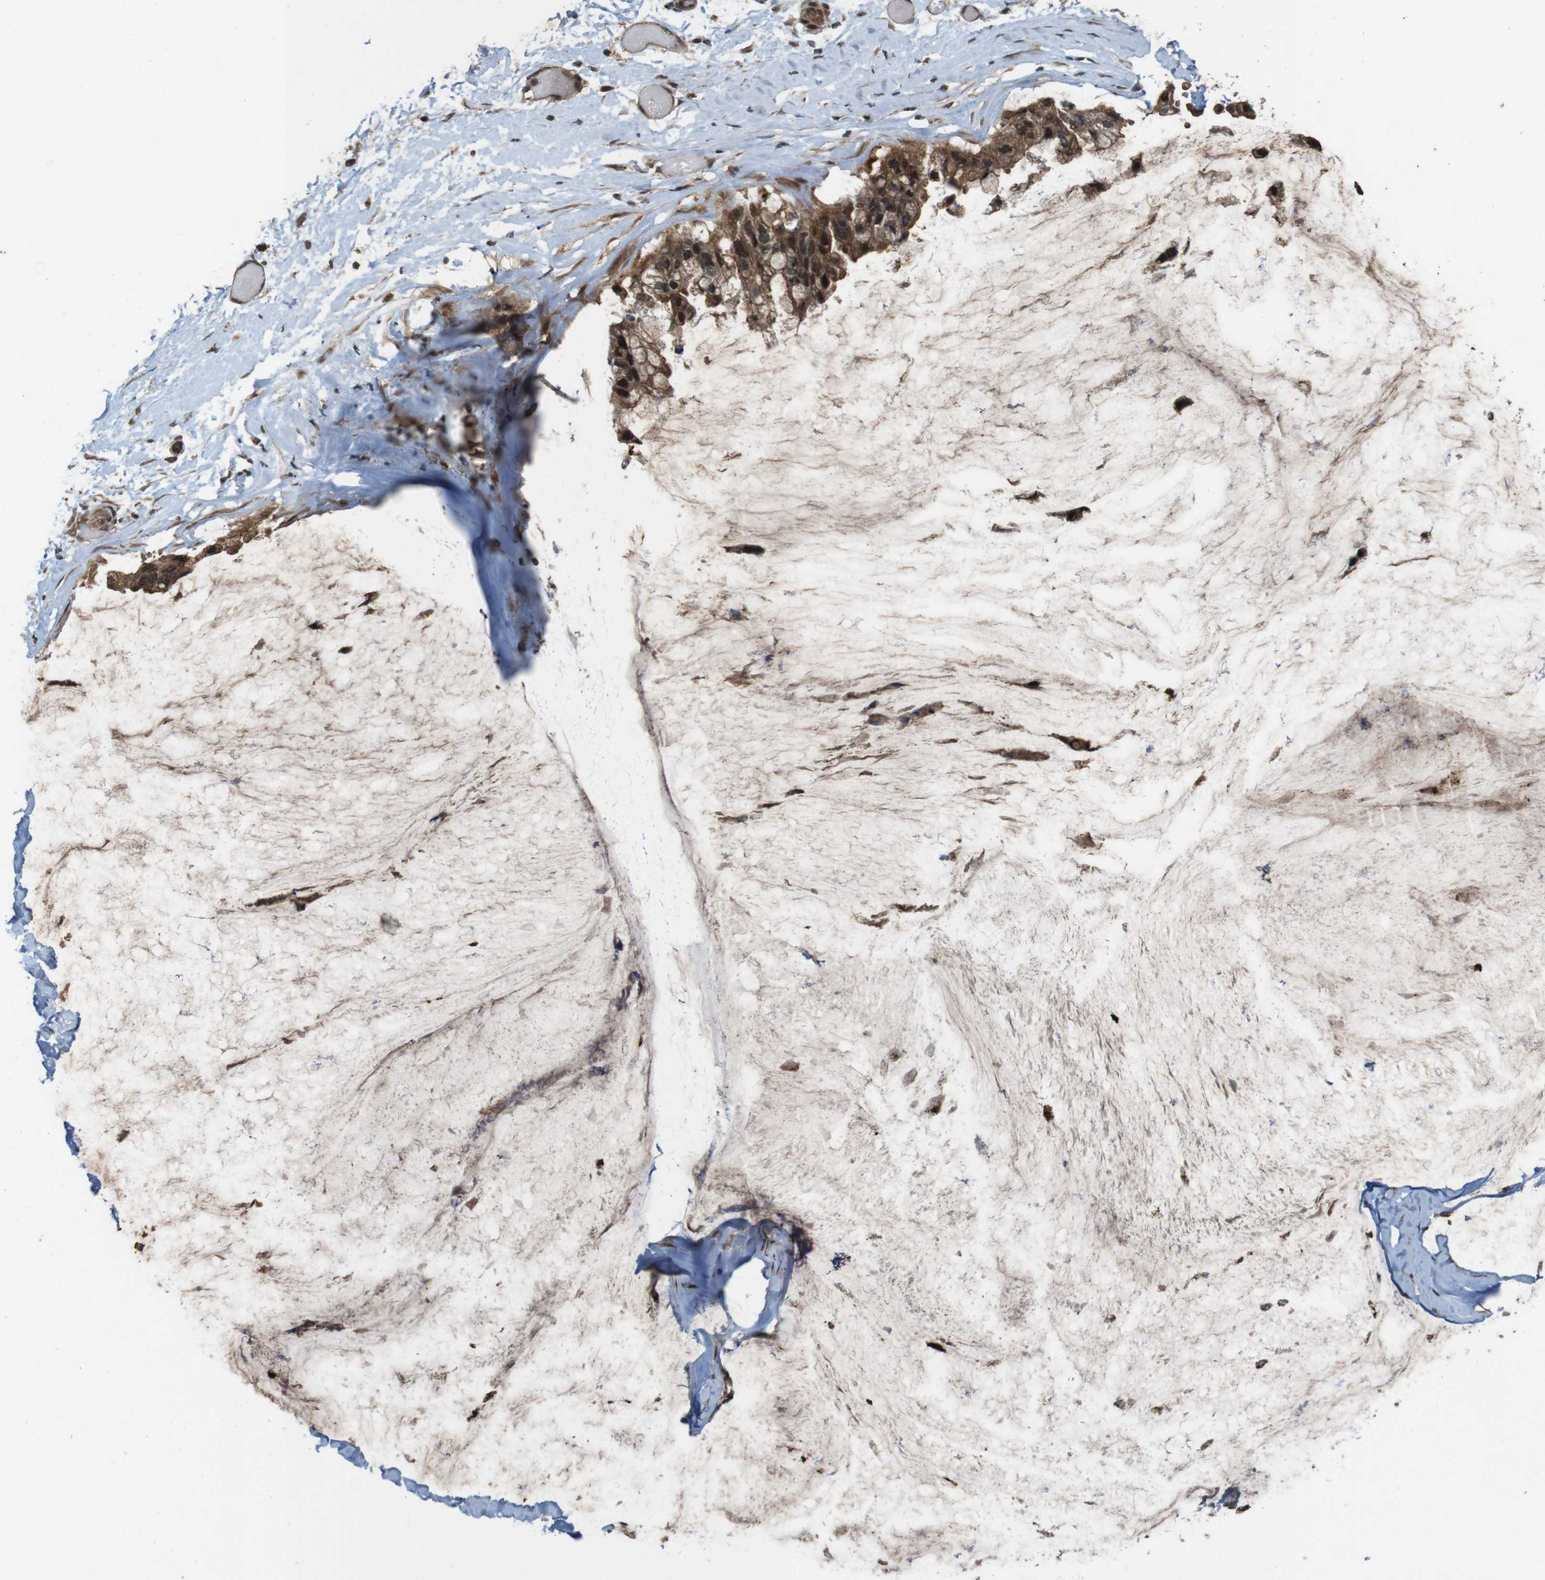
{"staining": {"intensity": "moderate", "quantity": ">75%", "location": "cytoplasmic/membranous,nuclear"}, "tissue": "ovarian cancer", "cell_type": "Tumor cells", "image_type": "cancer", "snomed": [{"axis": "morphology", "description": "Cystadenocarcinoma, mucinous, NOS"}, {"axis": "topography", "description": "Ovary"}], "caption": "High-magnification brightfield microscopy of ovarian cancer stained with DAB (brown) and counterstained with hematoxylin (blue). tumor cells exhibit moderate cytoplasmic/membranous and nuclear staining is appreciated in approximately>75% of cells.", "gene": "CDC34", "patient": {"sex": "female", "age": 39}}